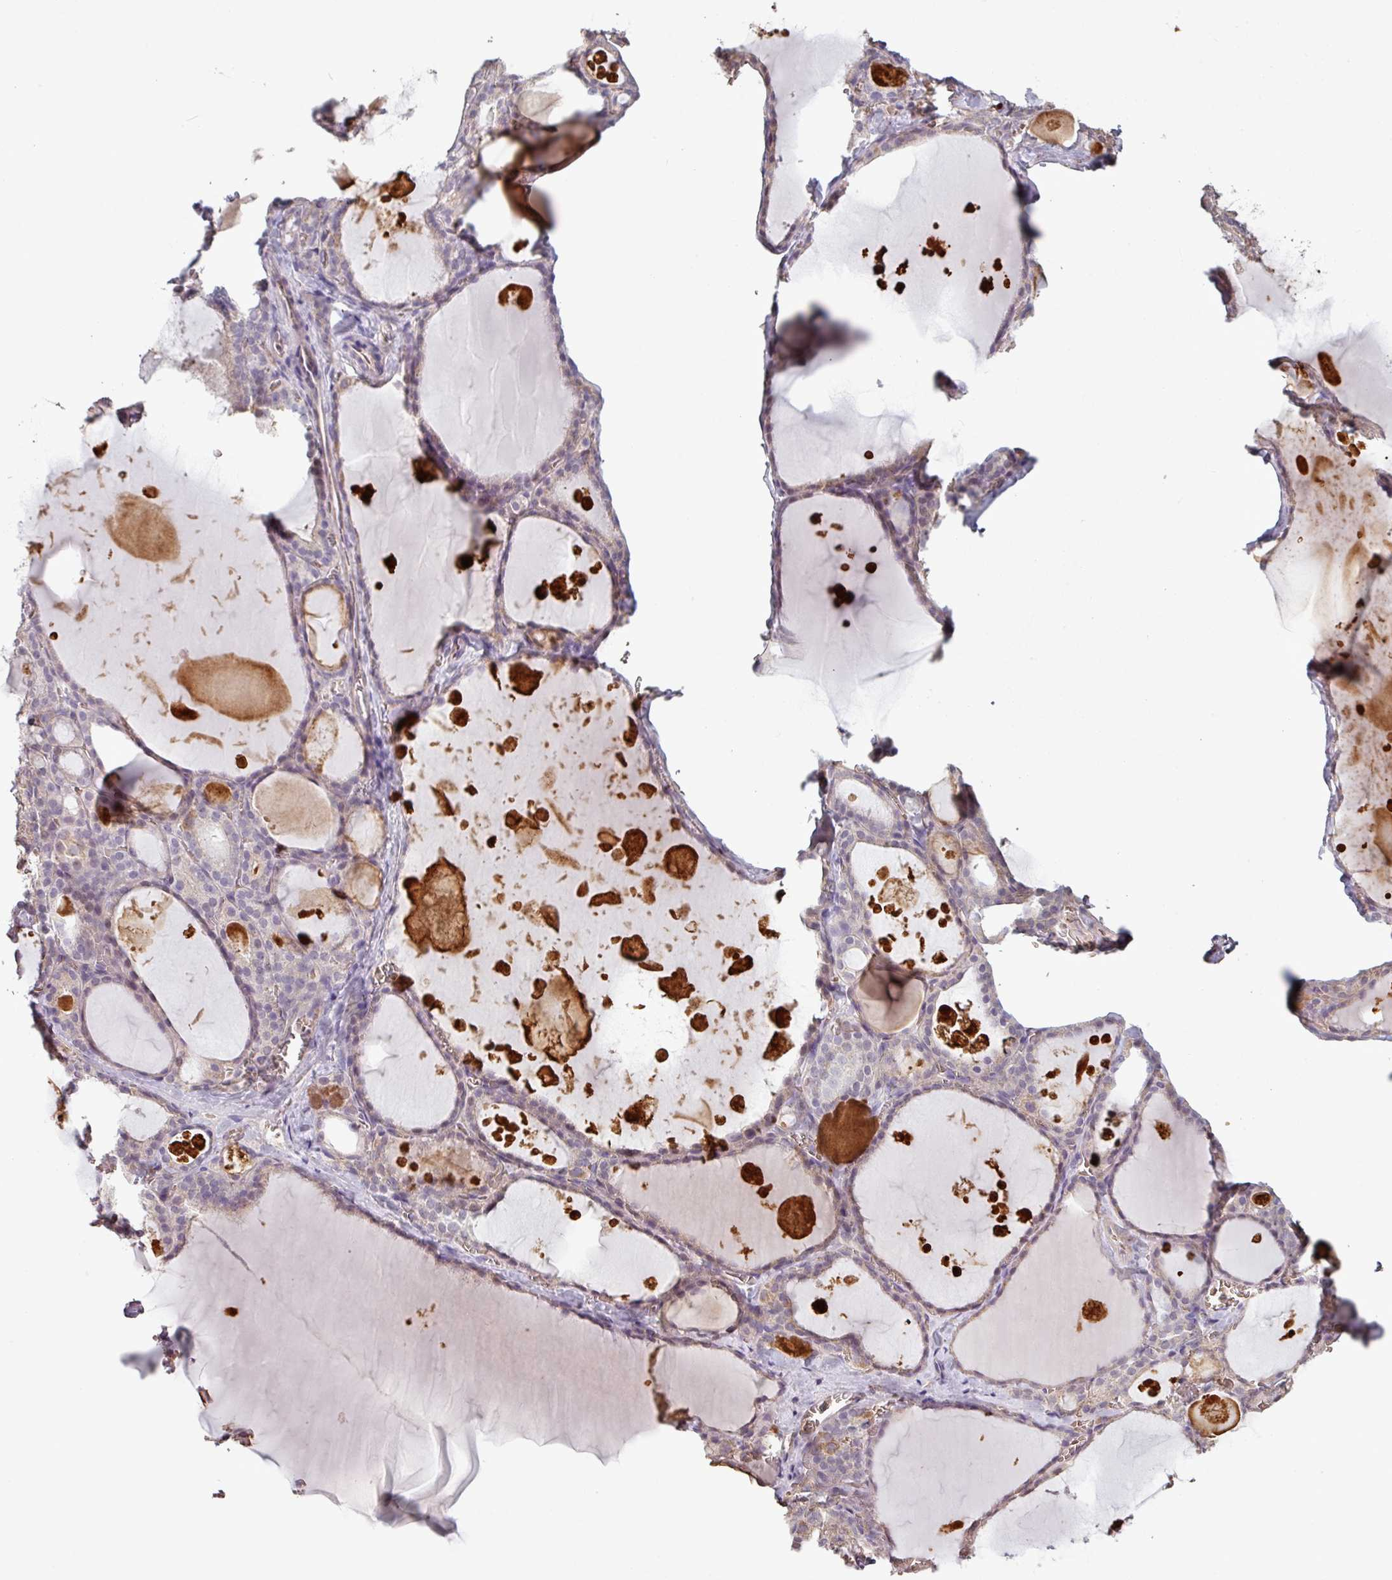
{"staining": {"intensity": "negative", "quantity": "none", "location": "none"}, "tissue": "thyroid gland", "cell_type": "Glandular cells", "image_type": "normal", "snomed": [{"axis": "morphology", "description": "Normal tissue, NOS"}, {"axis": "topography", "description": "Thyroid gland"}], "caption": "Immunohistochemistry (IHC) of unremarkable thyroid gland reveals no positivity in glandular cells. The staining was performed using DAB (3,3'-diaminobenzidine) to visualize the protein expression in brown, while the nuclei were stained in blue with hematoxylin (Magnification: 20x).", "gene": "NHSL2", "patient": {"sex": "male", "age": 56}}